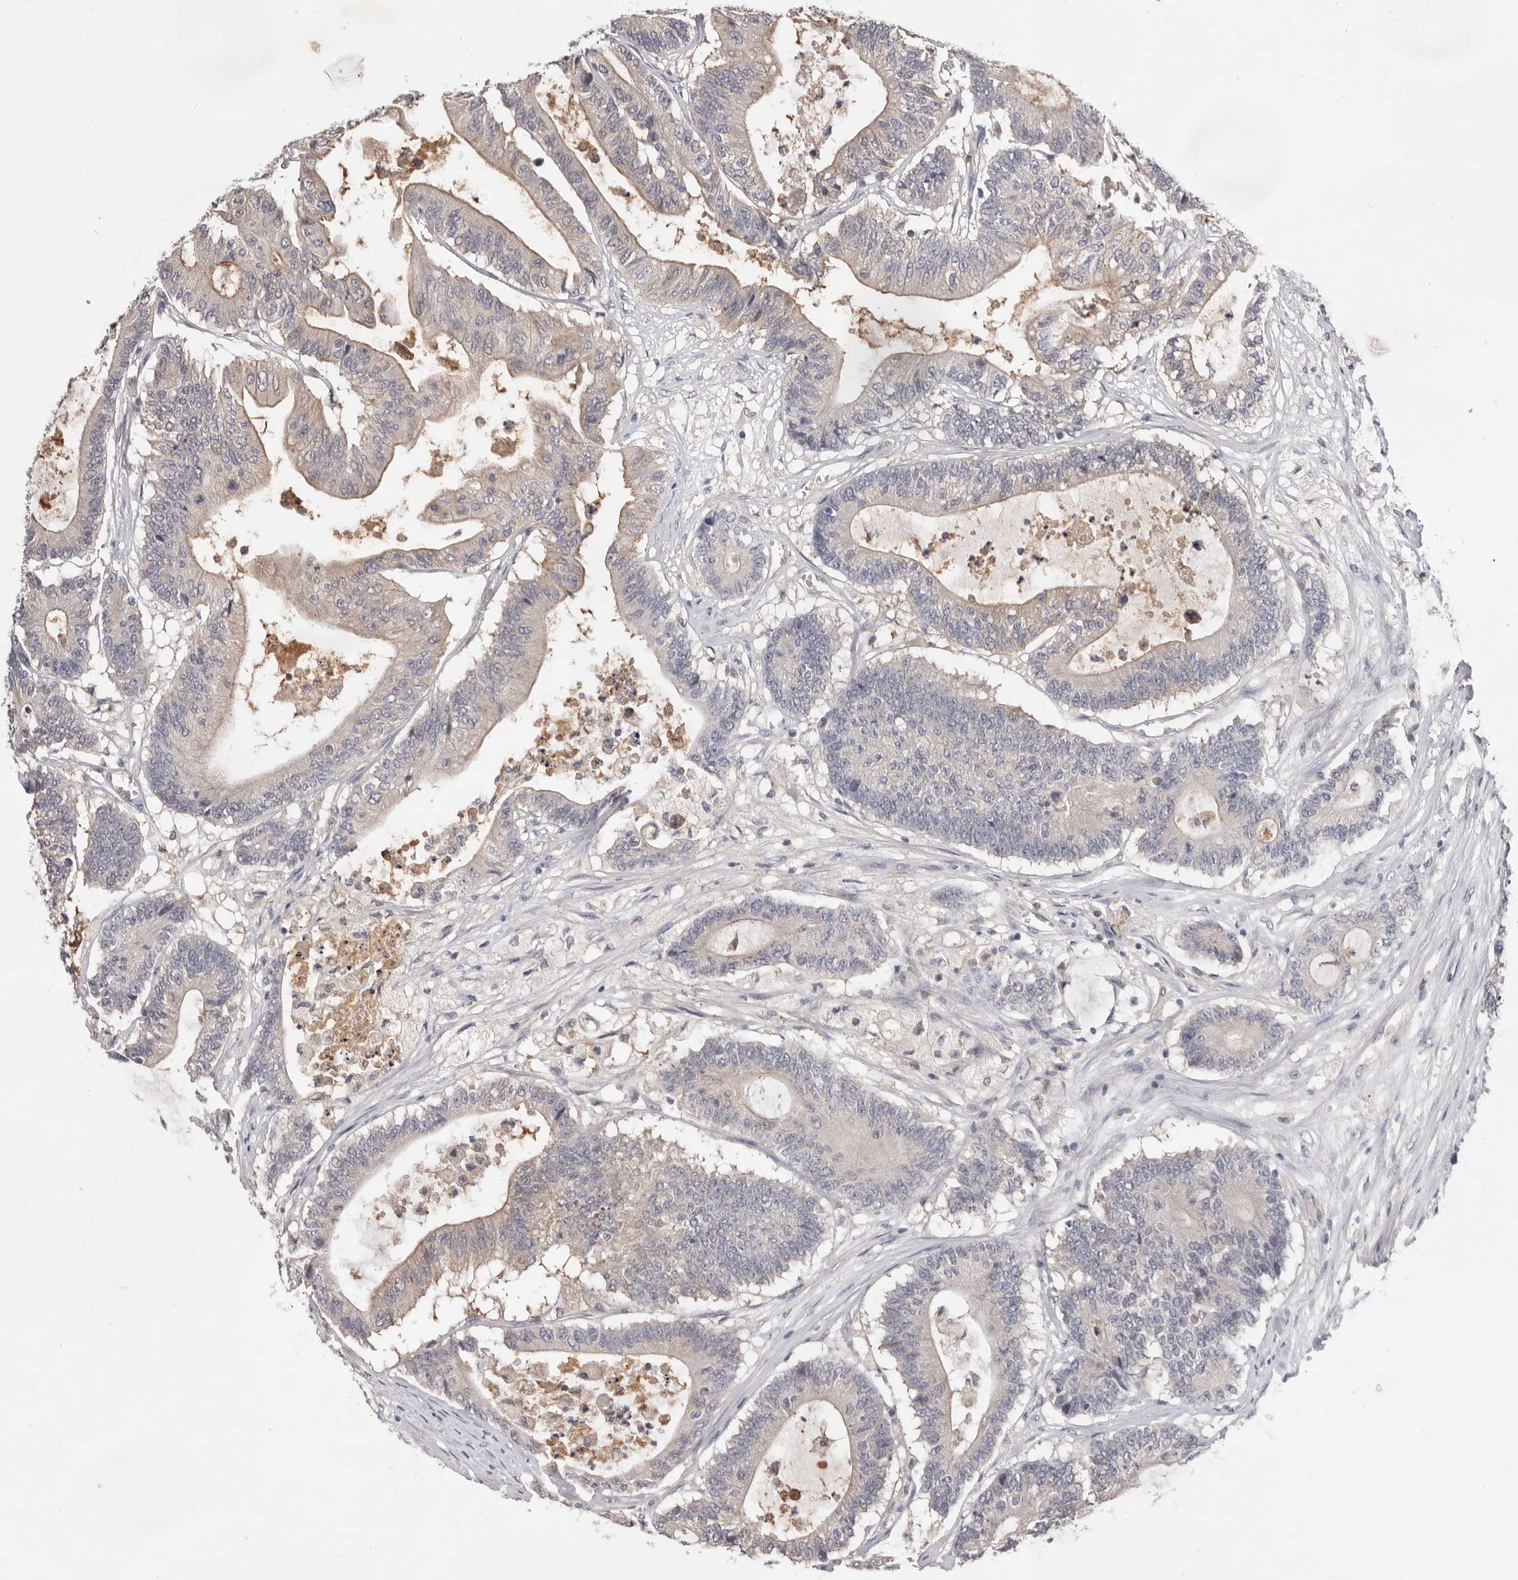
{"staining": {"intensity": "weak", "quantity": "25%-75%", "location": "cytoplasmic/membranous"}, "tissue": "colorectal cancer", "cell_type": "Tumor cells", "image_type": "cancer", "snomed": [{"axis": "morphology", "description": "Adenocarcinoma, NOS"}, {"axis": "topography", "description": "Colon"}], "caption": "Tumor cells exhibit low levels of weak cytoplasmic/membranous staining in about 25%-75% of cells in human colorectal cancer (adenocarcinoma).", "gene": "DOP1A", "patient": {"sex": "female", "age": 84}}